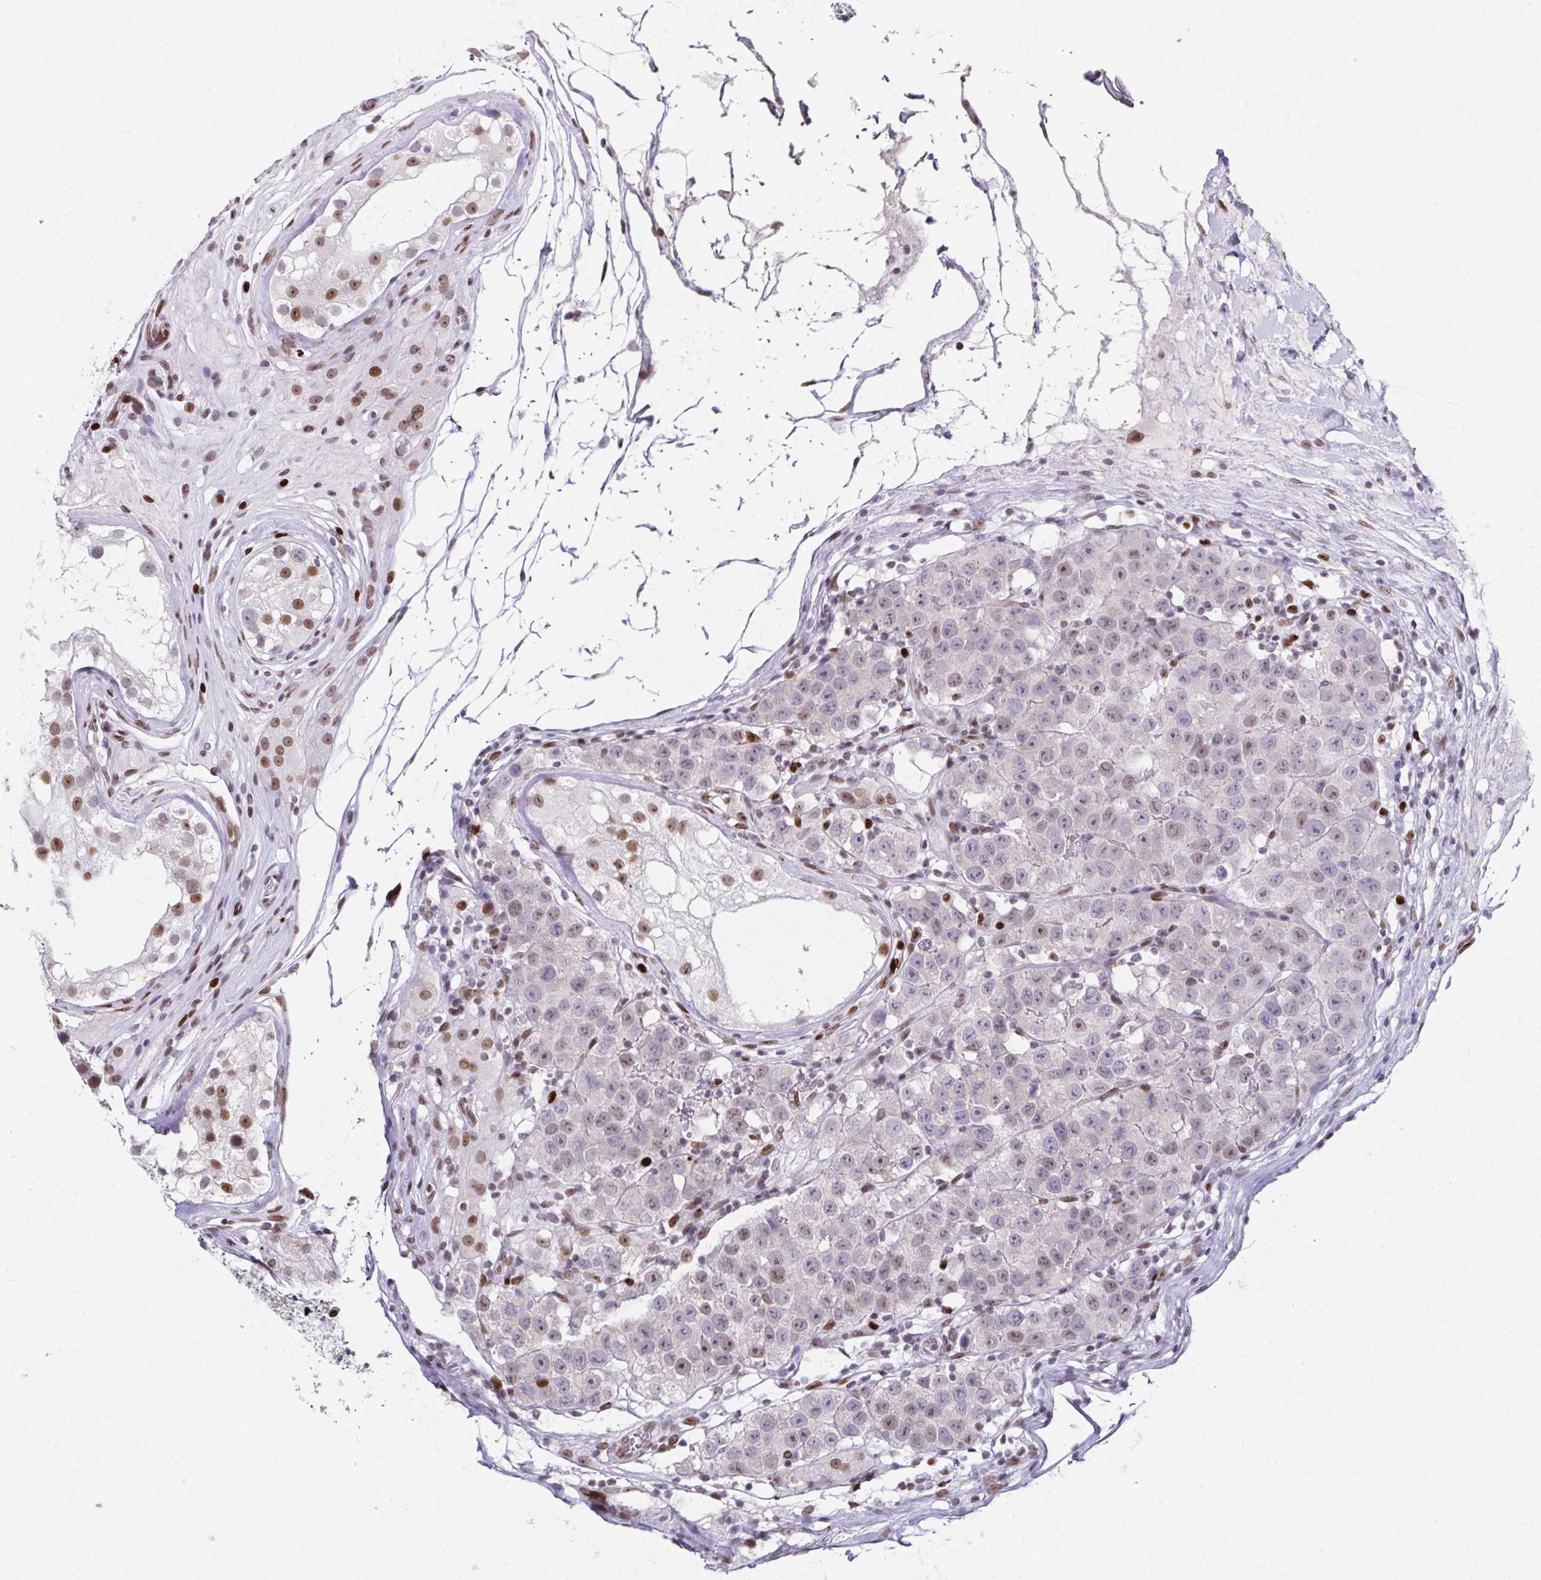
{"staining": {"intensity": "weak", "quantity": "<25%", "location": "nuclear"}, "tissue": "testis cancer", "cell_type": "Tumor cells", "image_type": "cancer", "snomed": [{"axis": "morphology", "description": "Seminoma, NOS"}, {"axis": "topography", "description": "Testis"}], "caption": "The histopathology image displays no significant positivity in tumor cells of testis cancer.", "gene": "RB1", "patient": {"sex": "male", "age": 34}}